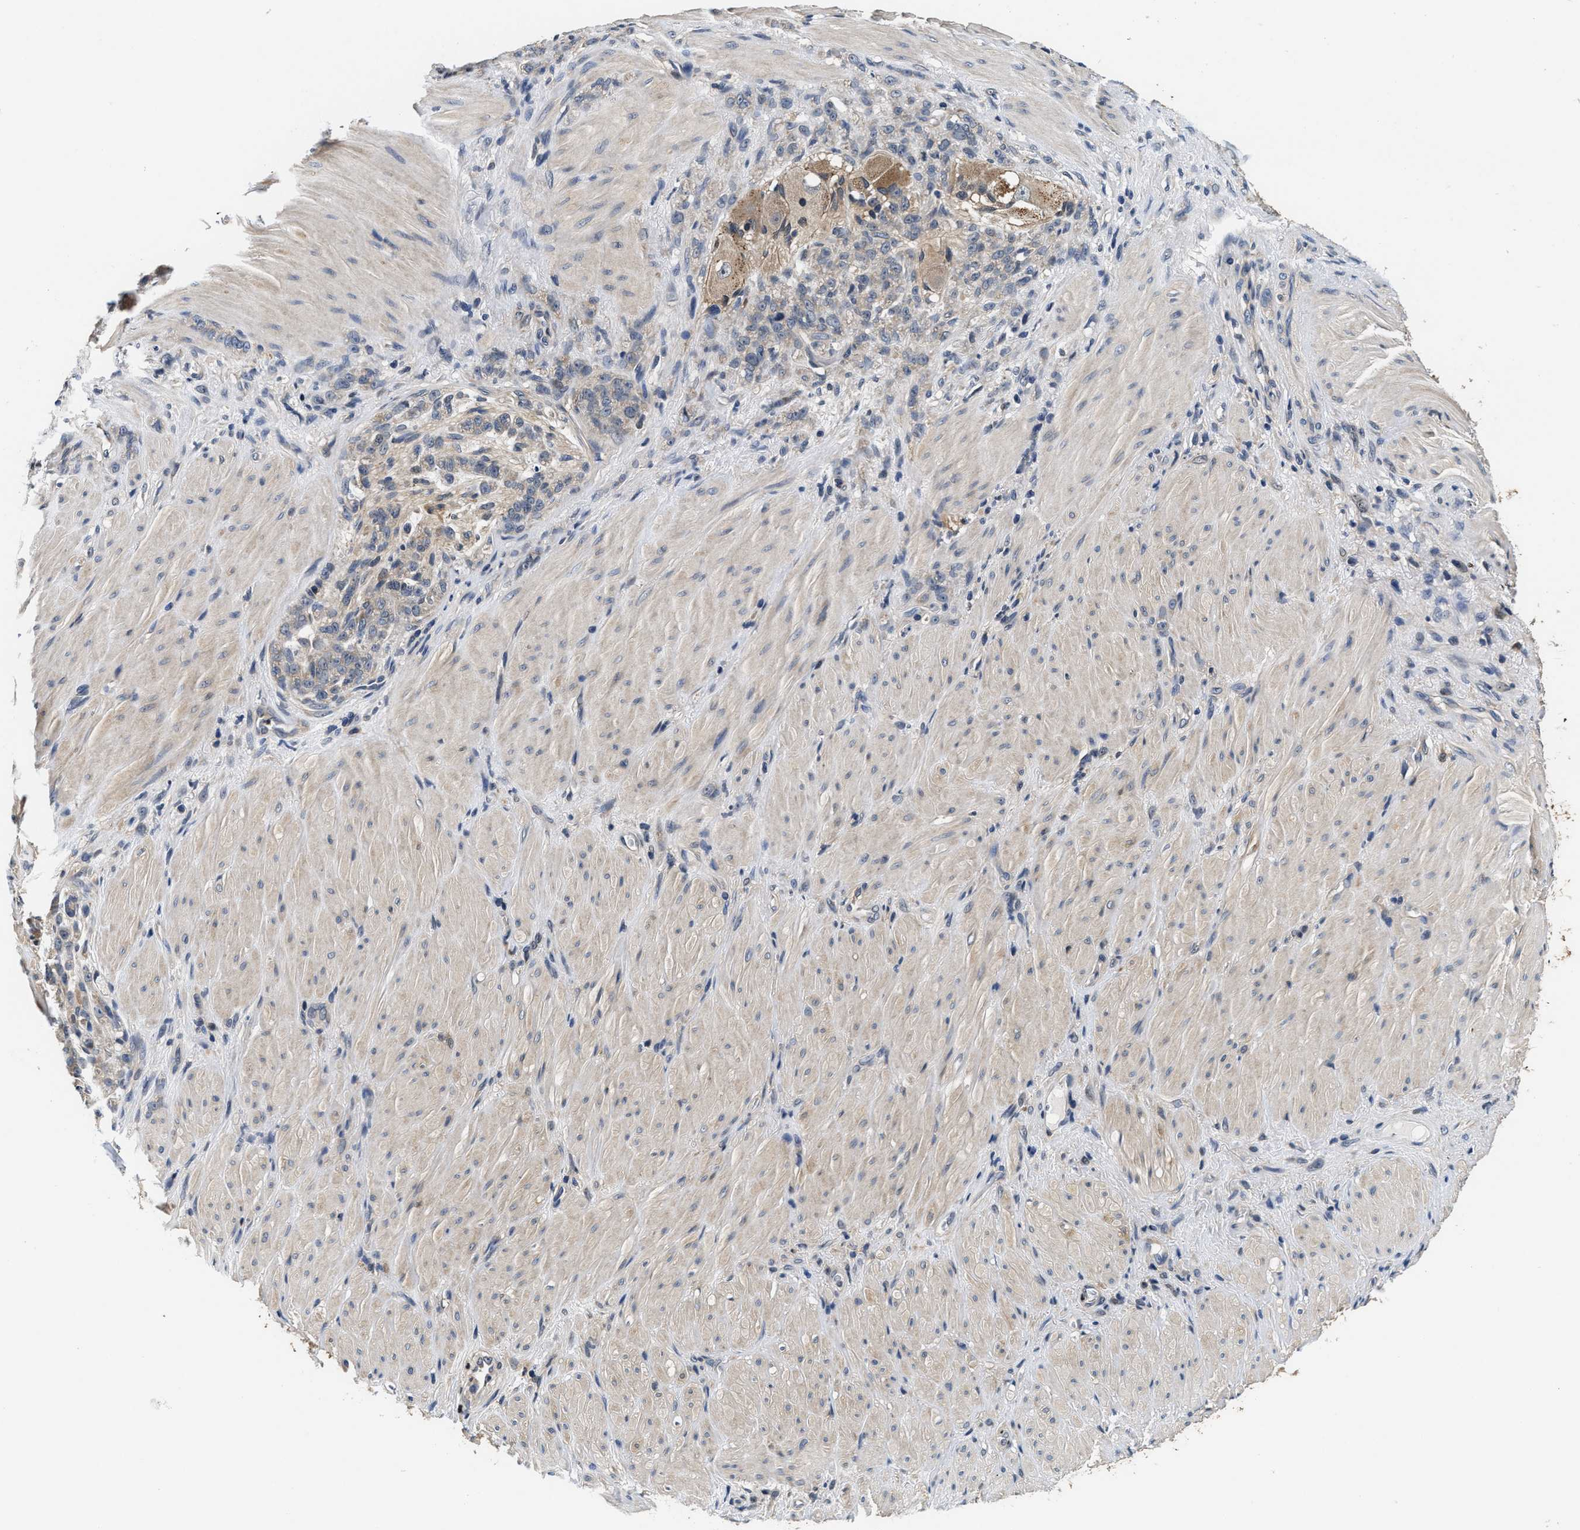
{"staining": {"intensity": "negative", "quantity": "none", "location": "none"}, "tissue": "stomach cancer", "cell_type": "Tumor cells", "image_type": "cancer", "snomed": [{"axis": "morphology", "description": "Normal tissue, NOS"}, {"axis": "morphology", "description": "Adenocarcinoma, NOS"}, {"axis": "topography", "description": "Stomach"}], "caption": "Tumor cells are negative for brown protein staining in adenocarcinoma (stomach).", "gene": "PHPT1", "patient": {"sex": "male", "age": 82}}